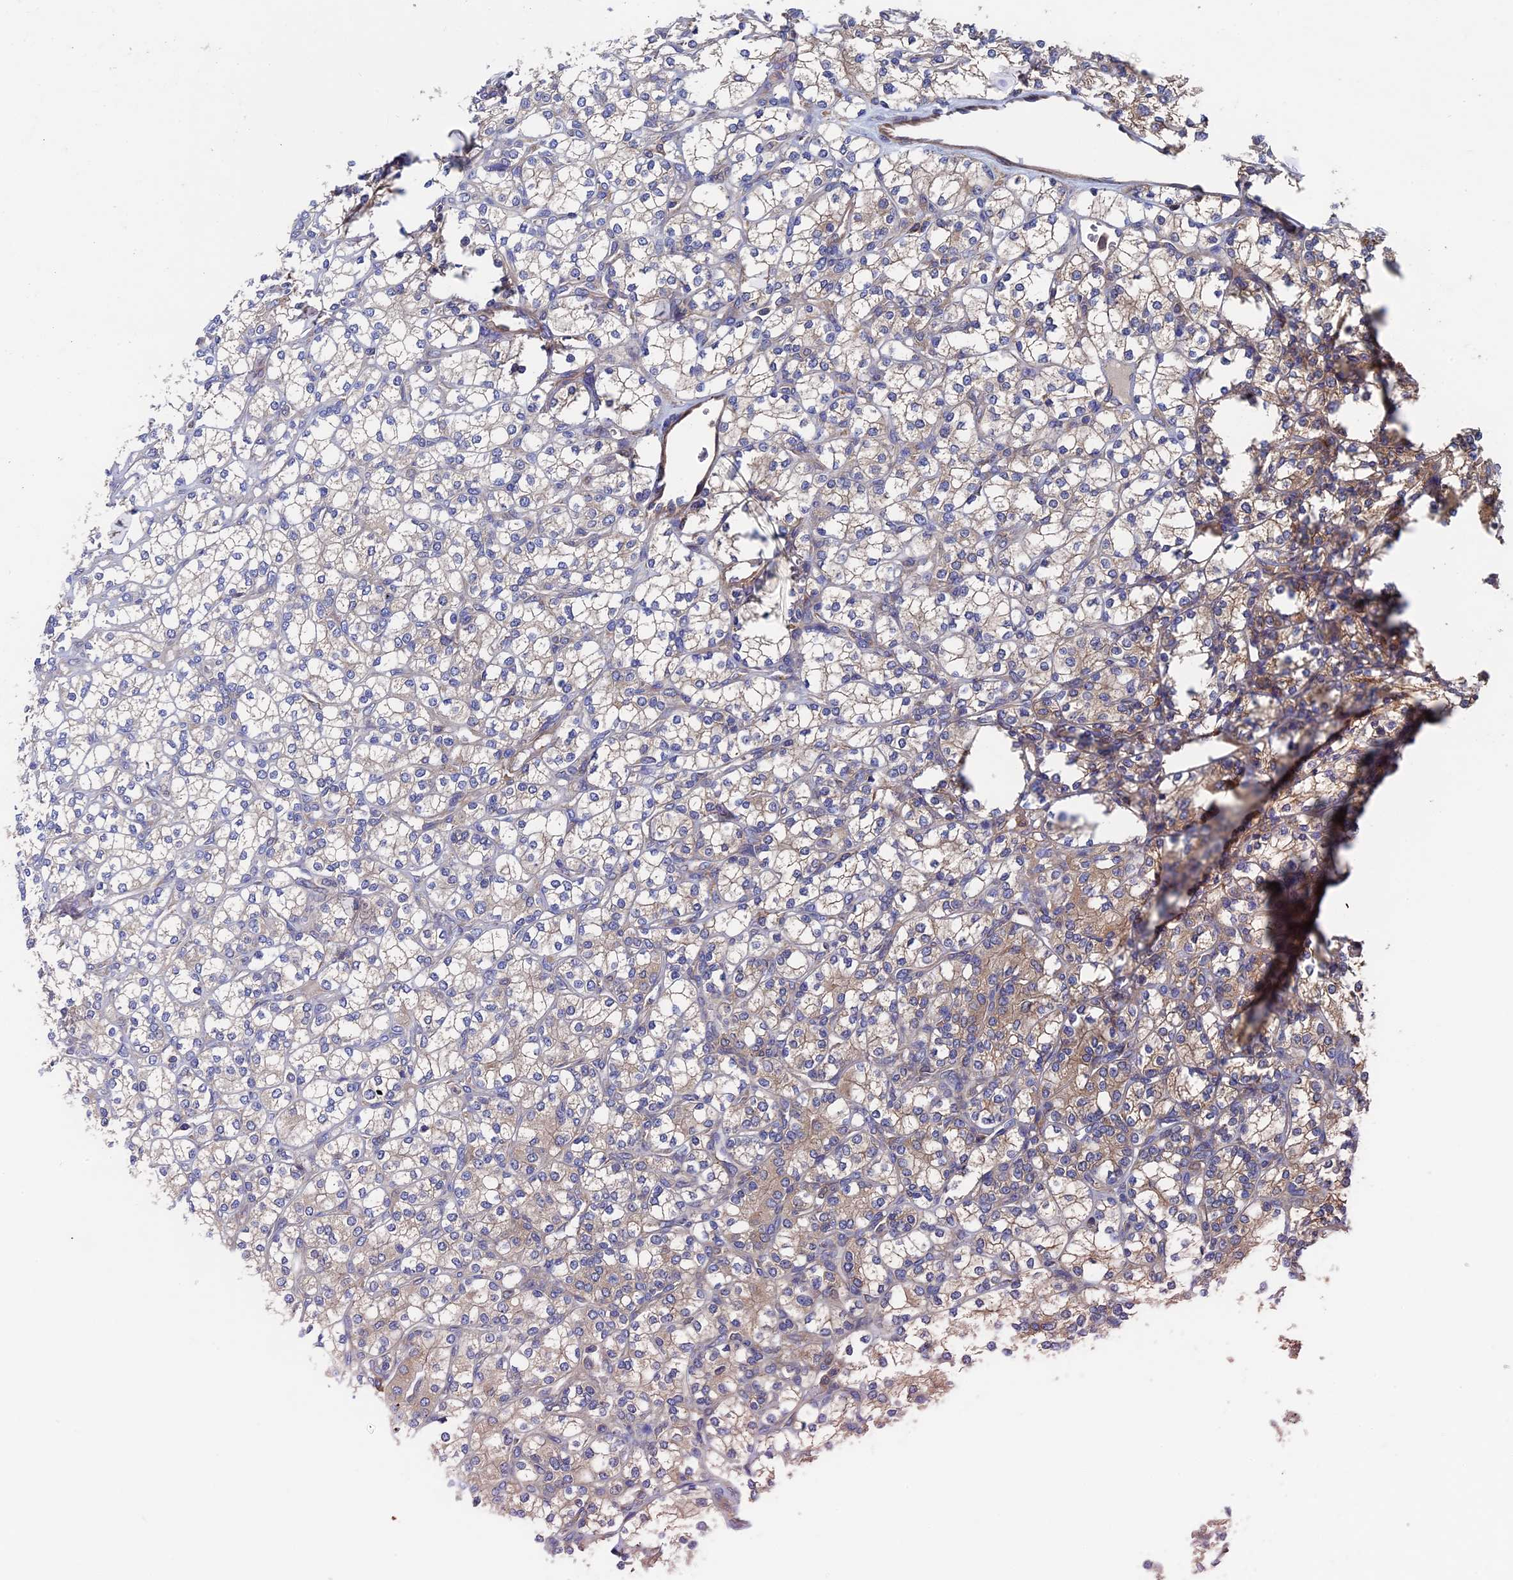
{"staining": {"intensity": "weak", "quantity": "25%-75%", "location": "cytoplasmic/membranous"}, "tissue": "renal cancer", "cell_type": "Tumor cells", "image_type": "cancer", "snomed": [{"axis": "morphology", "description": "Adenocarcinoma, NOS"}, {"axis": "topography", "description": "Kidney"}], "caption": "Immunohistochemistry (IHC) micrograph of renal cancer stained for a protein (brown), which reveals low levels of weak cytoplasmic/membranous positivity in about 25%-75% of tumor cells.", "gene": "DNAJC3", "patient": {"sex": "male", "age": 77}}